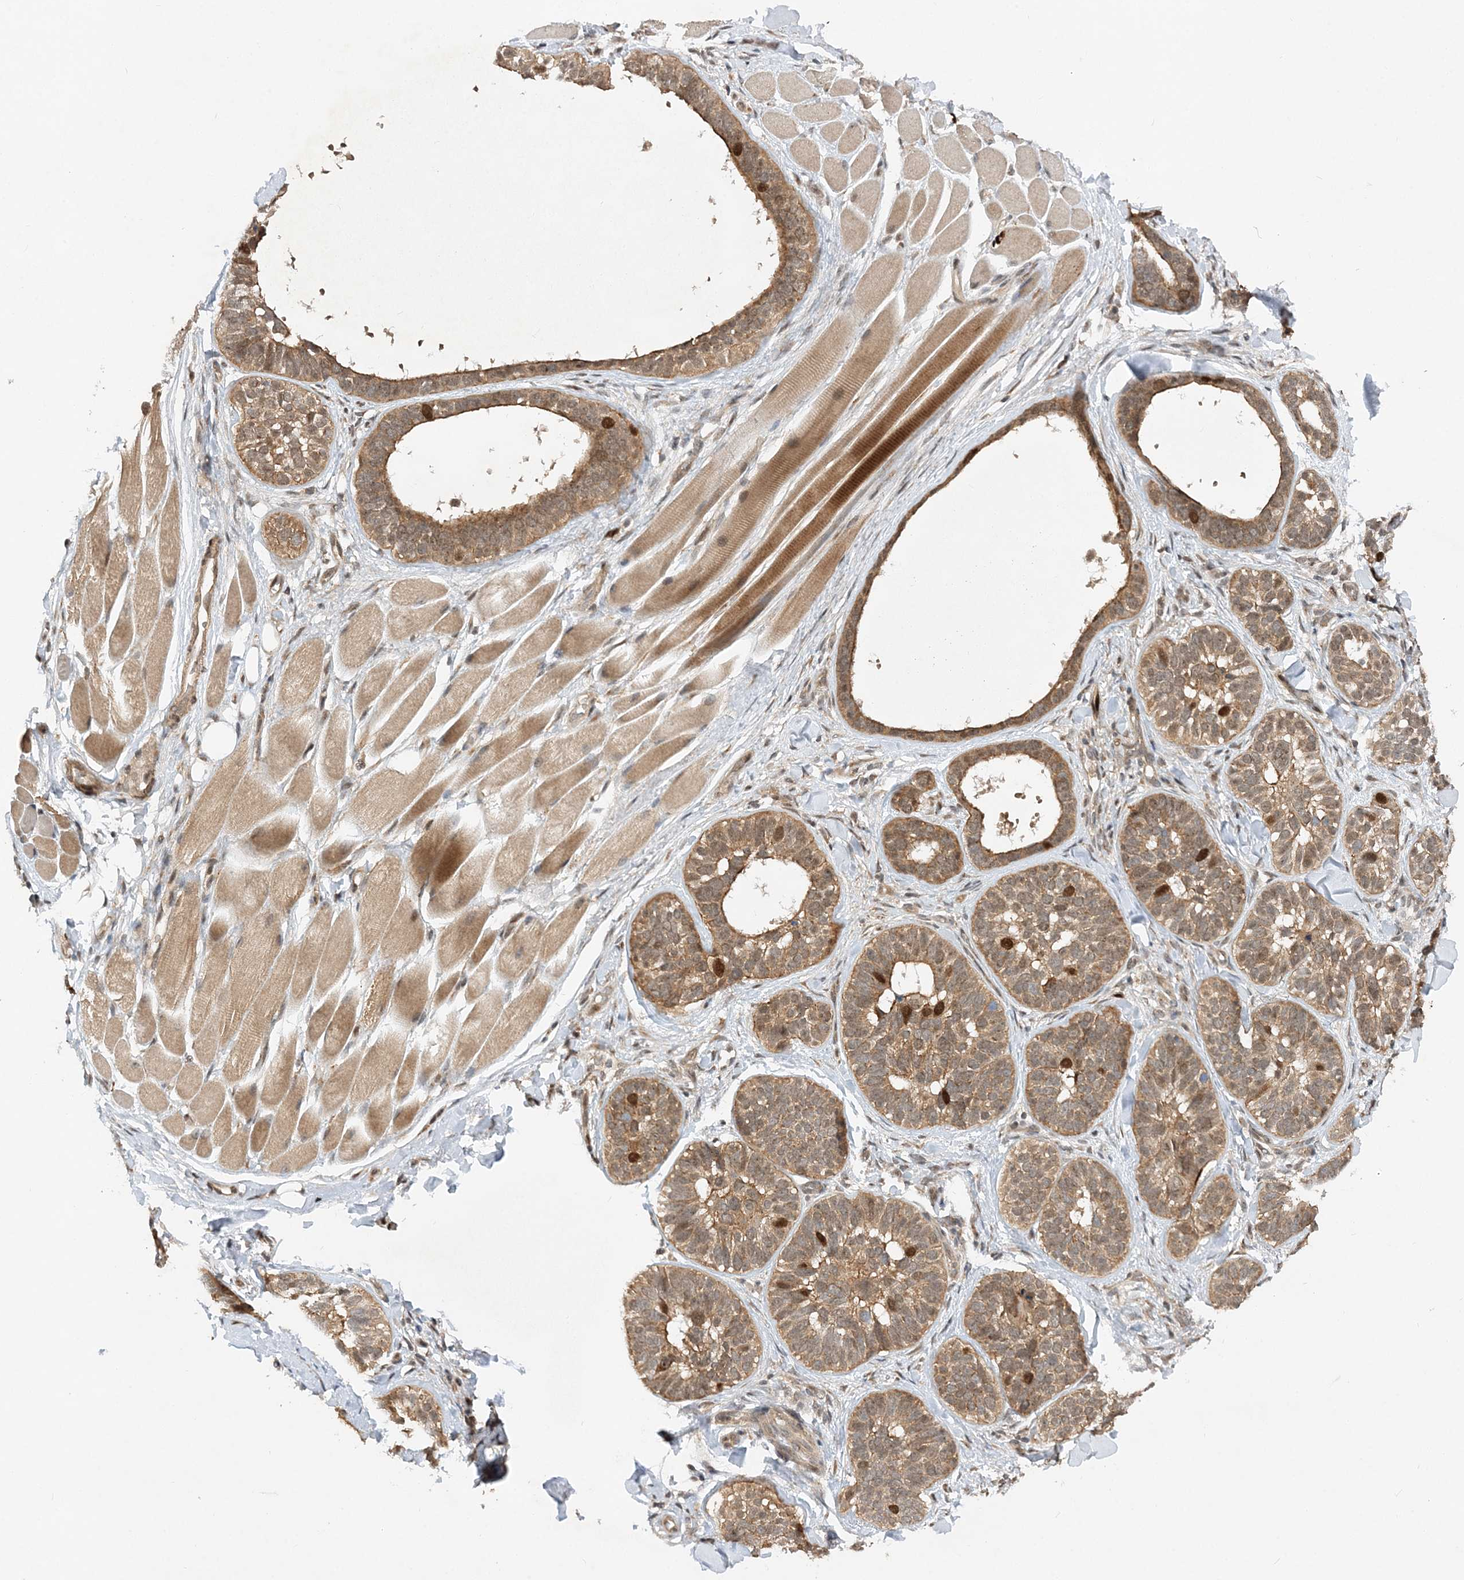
{"staining": {"intensity": "moderate", "quantity": ">75%", "location": "cytoplasmic/membranous,nuclear"}, "tissue": "skin cancer", "cell_type": "Tumor cells", "image_type": "cancer", "snomed": [{"axis": "morphology", "description": "Basal cell carcinoma"}, {"axis": "topography", "description": "Skin"}], "caption": "The histopathology image demonstrates immunohistochemical staining of skin basal cell carcinoma. There is moderate cytoplasmic/membranous and nuclear expression is appreciated in about >75% of tumor cells.", "gene": "MXI1", "patient": {"sex": "male", "age": 62}}